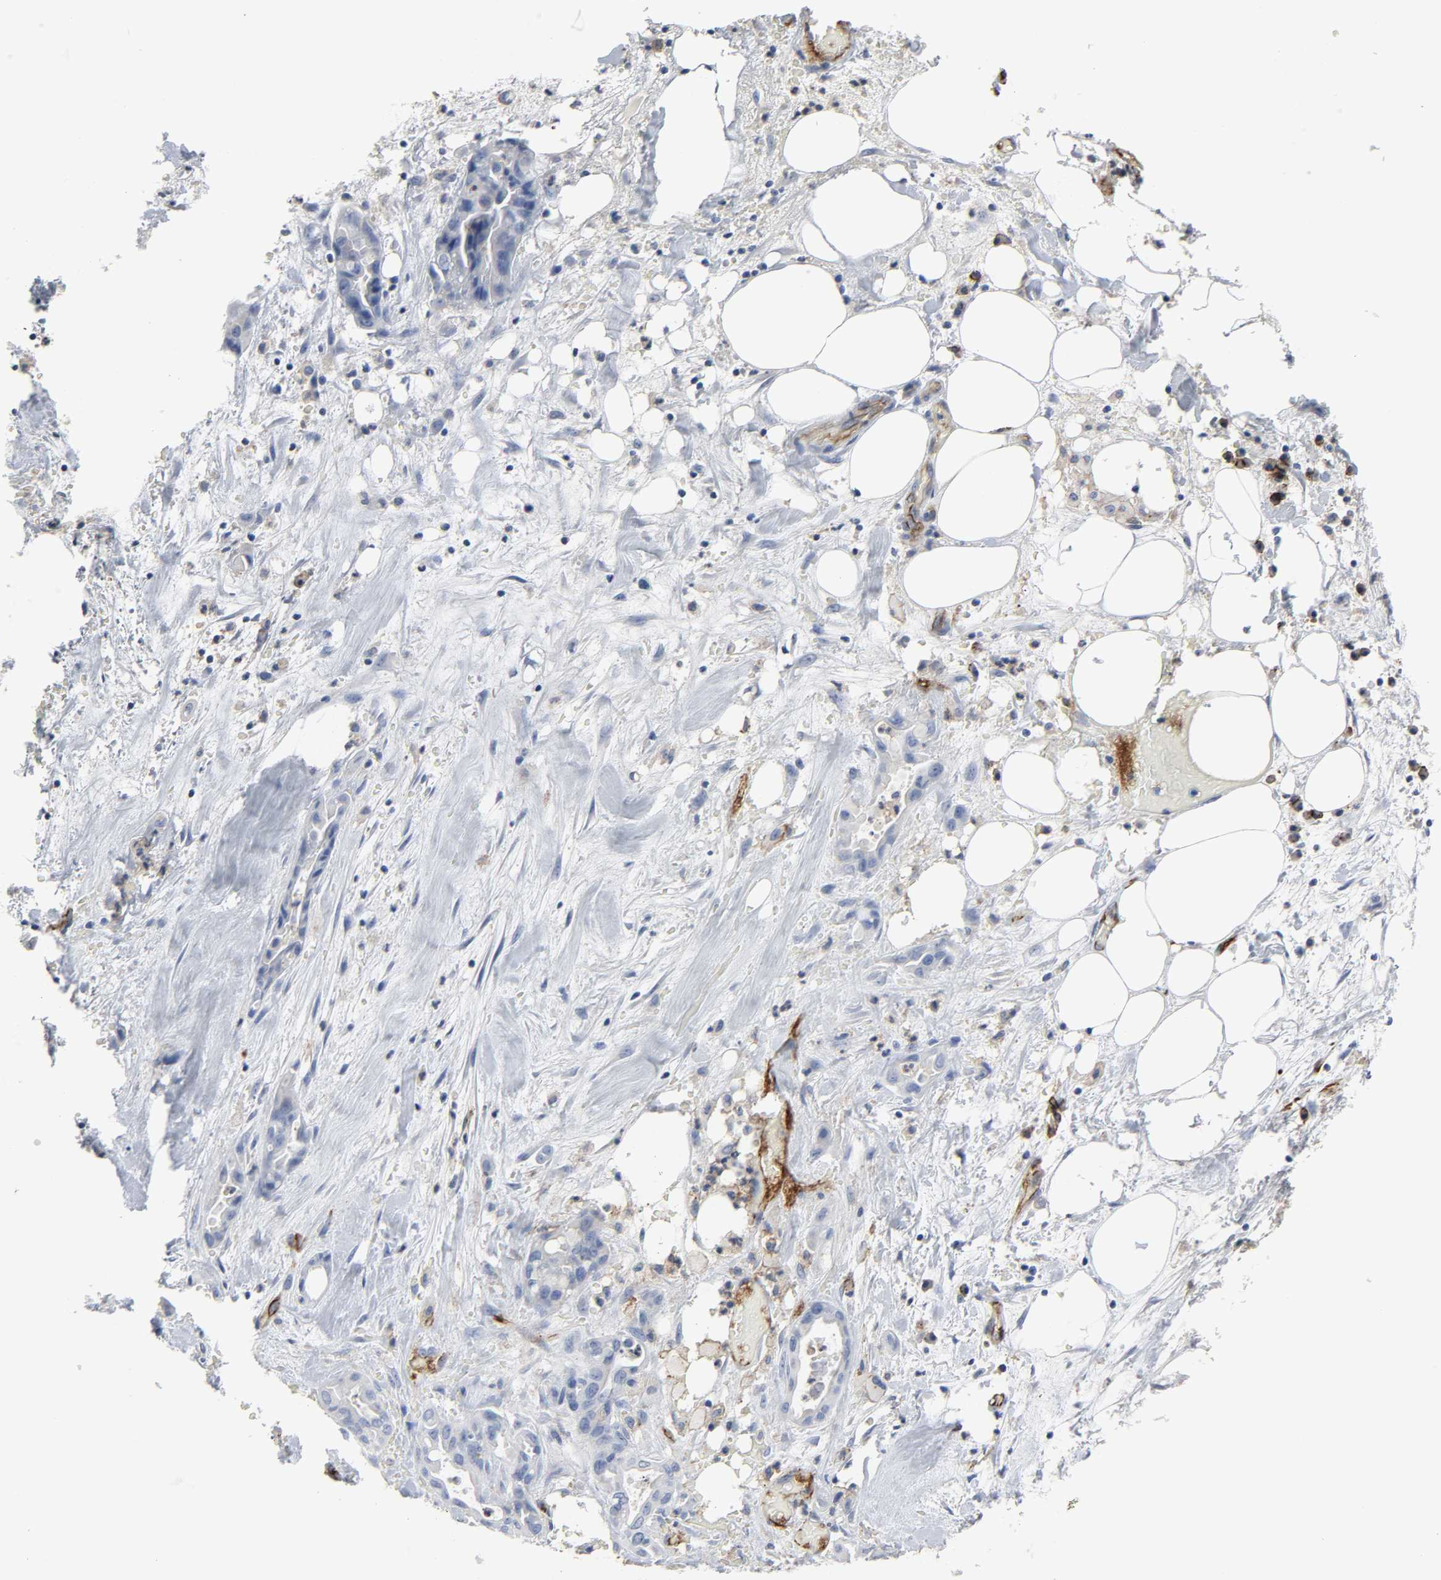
{"staining": {"intensity": "moderate", "quantity": "<25%", "location": "cytoplasmic/membranous"}, "tissue": "liver cancer", "cell_type": "Tumor cells", "image_type": "cancer", "snomed": [{"axis": "morphology", "description": "Cholangiocarcinoma"}, {"axis": "topography", "description": "Liver"}], "caption": "Immunohistochemical staining of human liver cholangiocarcinoma exhibits low levels of moderate cytoplasmic/membranous protein staining in about <25% of tumor cells. (Brightfield microscopy of DAB IHC at high magnification).", "gene": "PECAM1", "patient": {"sex": "female", "age": 68}}